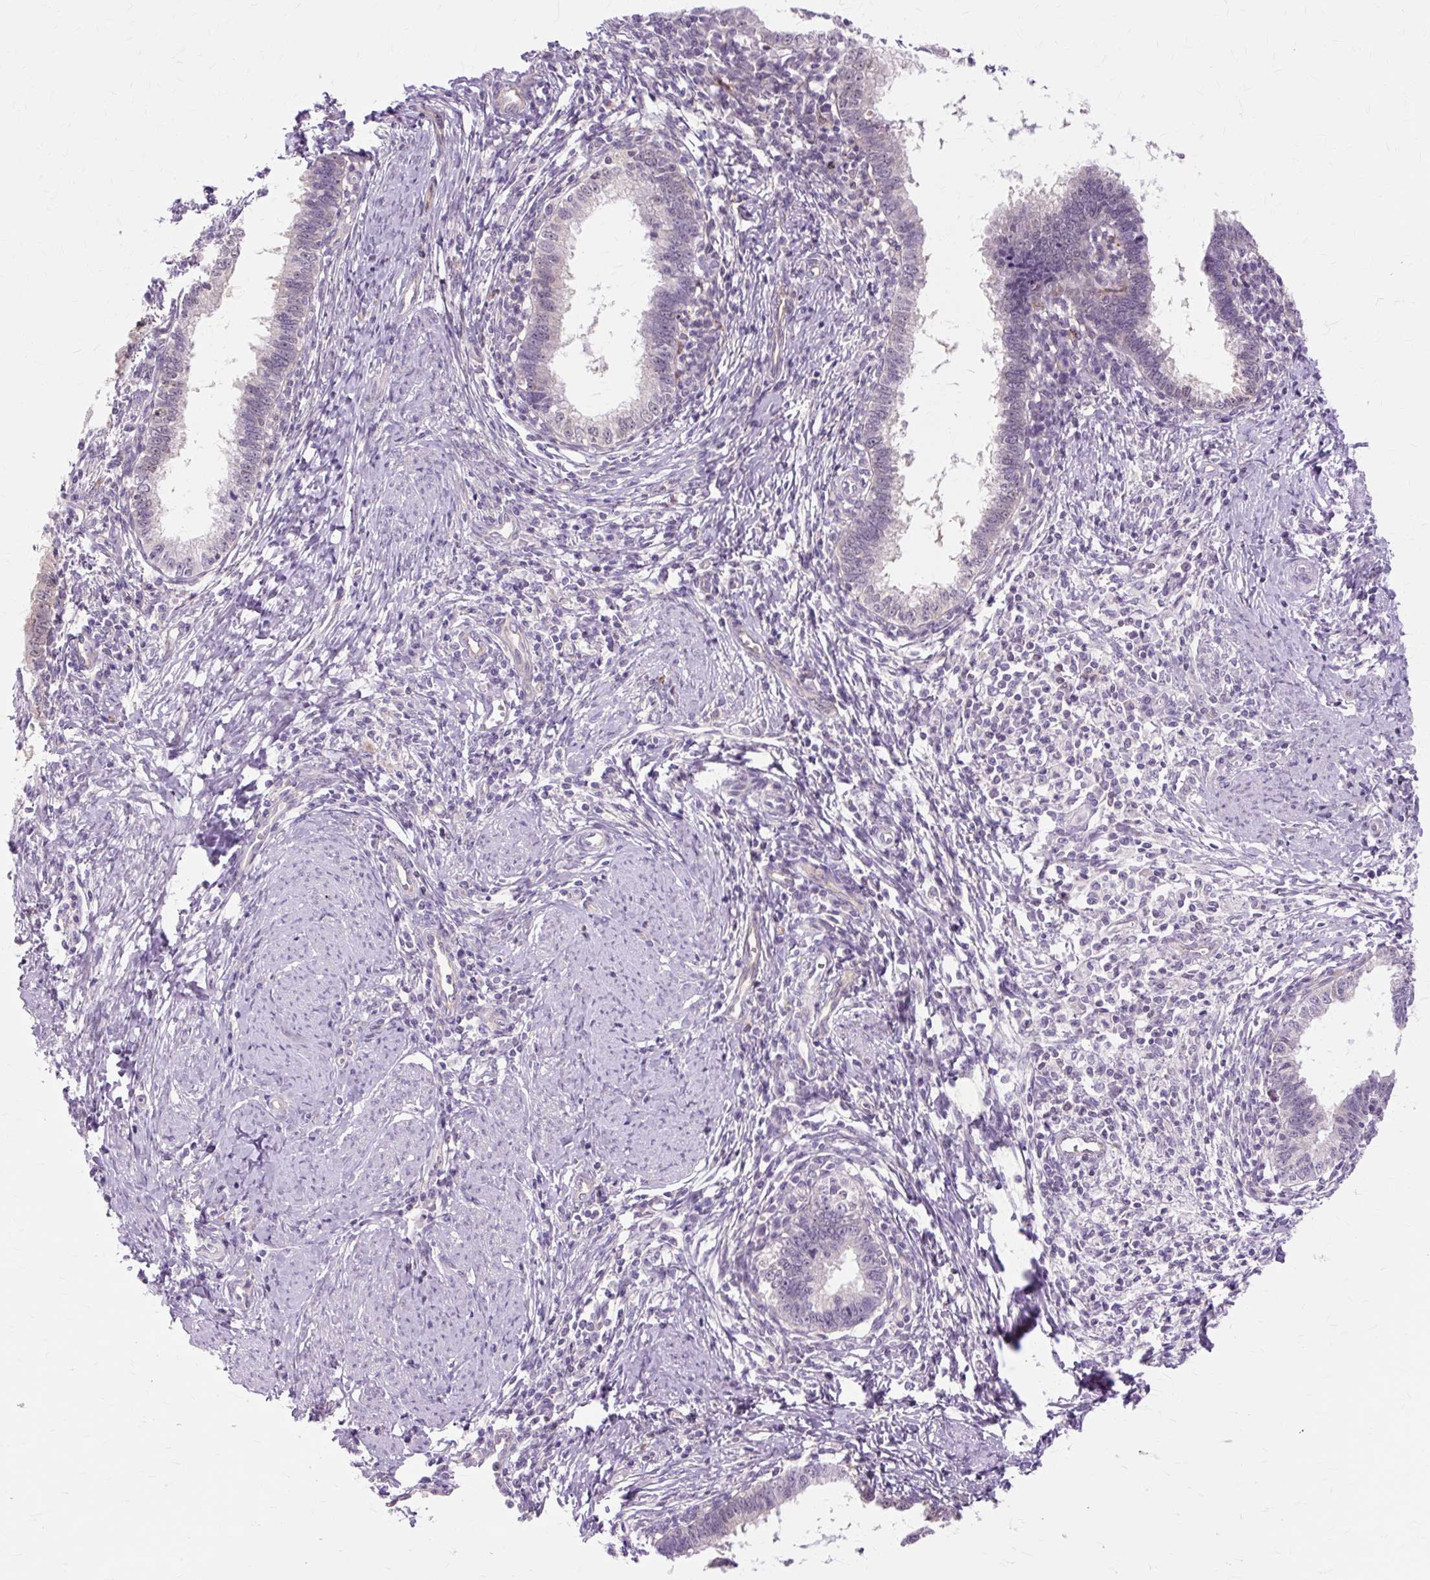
{"staining": {"intensity": "negative", "quantity": "none", "location": "none"}, "tissue": "cervical cancer", "cell_type": "Tumor cells", "image_type": "cancer", "snomed": [{"axis": "morphology", "description": "Adenocarcinoma, NOS"}, {"axis": "topography", "description": "Cervix"}], "caption": "Cervical adenocarcinoma was stained to show a protein in brown. There is no significant expression in tumor cells.", "gene": "ZNF35", "patient": {"sex": "female", "age": 36}}